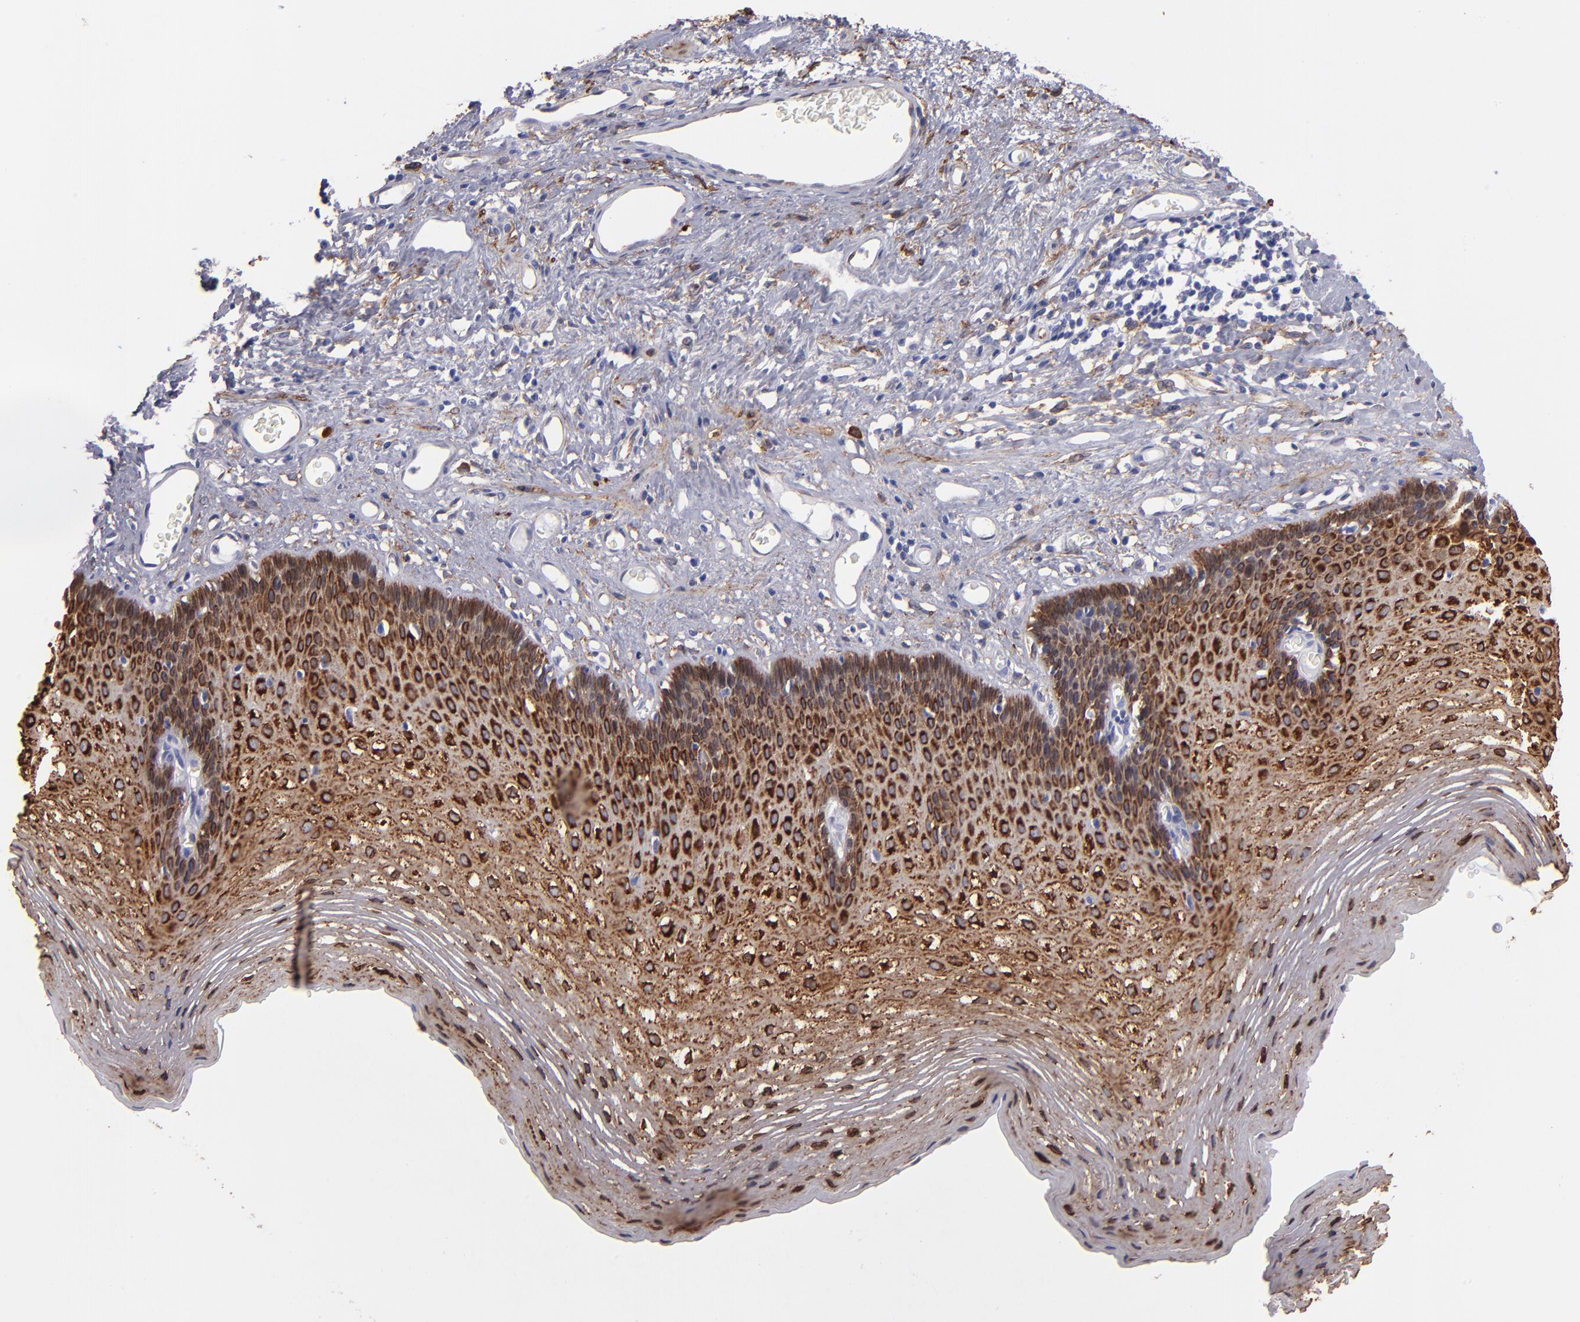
{"staining": {"intensity": "strong", "quantity": ">75%", "location": "cytoplasmic/membranous"}, "tissue": "esophagus", "cell_type": "Squamous epithelial cells", "image_type": "normal", "snomed": [{"axis": "morphology", "description": "Normal tissue, NOS"}, {"axis": "topography", "description": "Esophagus"}], "caption": "IHC of normal human esophagus exhibits high levels of strong cytoplasmic/membranous positivity in approximately >75% of squamous epithelial cells.", "gene": "AHNAK2", "patient": {"sex": "female", "age": 70}}